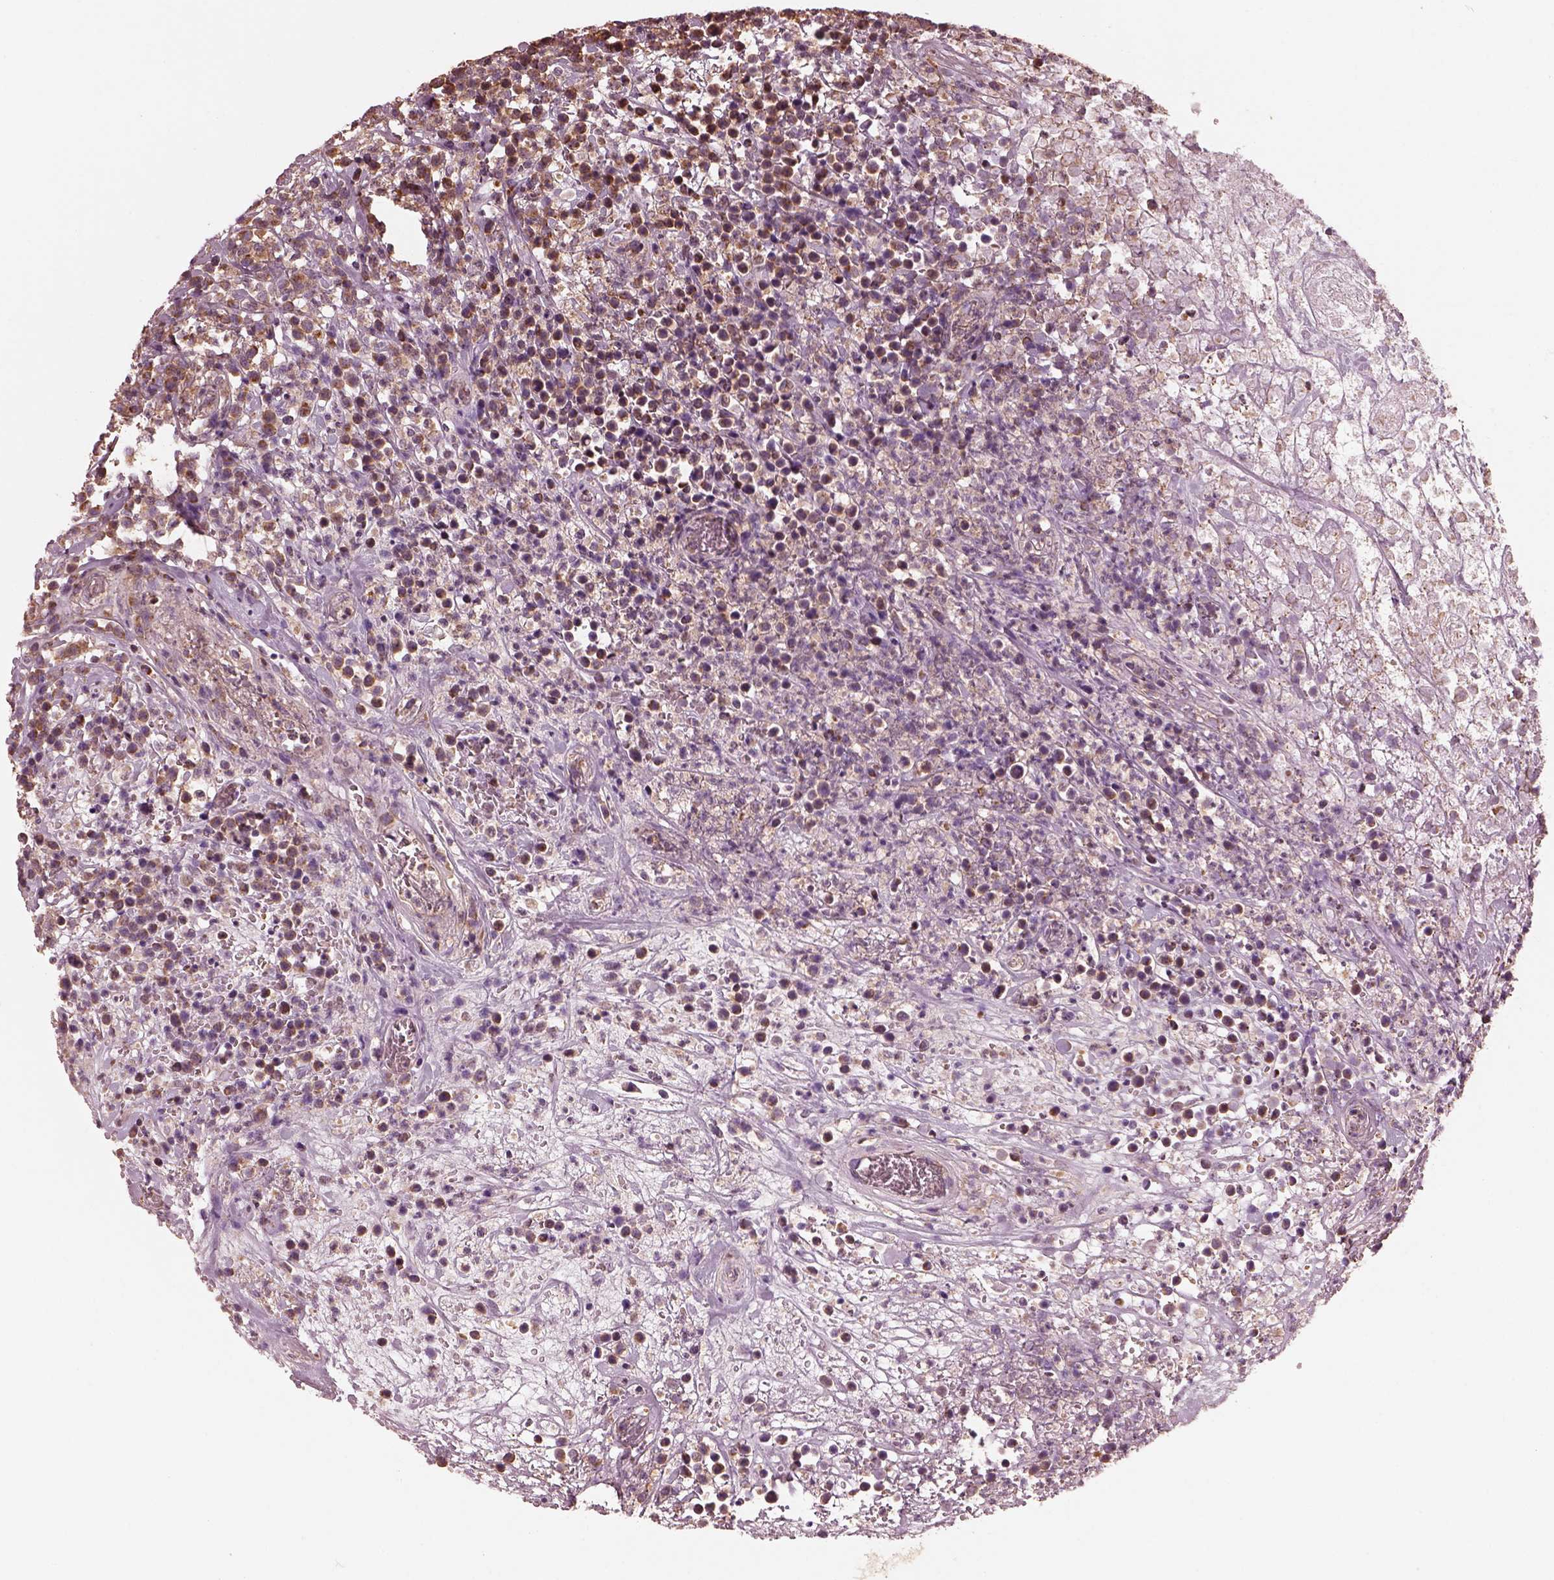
{"staining": {"intensity": "moderate", "quantity": ">75%", "location": "cytoplasmic/membranous"}, "tissue": "lymphoma", "cell_type": "Tumor cells", "image_type": "cancer", "snomed": [{"axis": "morphology", "description": "Malignant lymphoma, non-Hodgkin's type, High grade"}, {"axis": "topography", "description": "Soft tissue"}], "caption": "A histopathology image of lymphoma stained for a protein exhibits moderate cytoplasmic/membranous brown staining in tumor cells.", "gene": "STK33", "patient": {"sex": "female", "age": 56}}